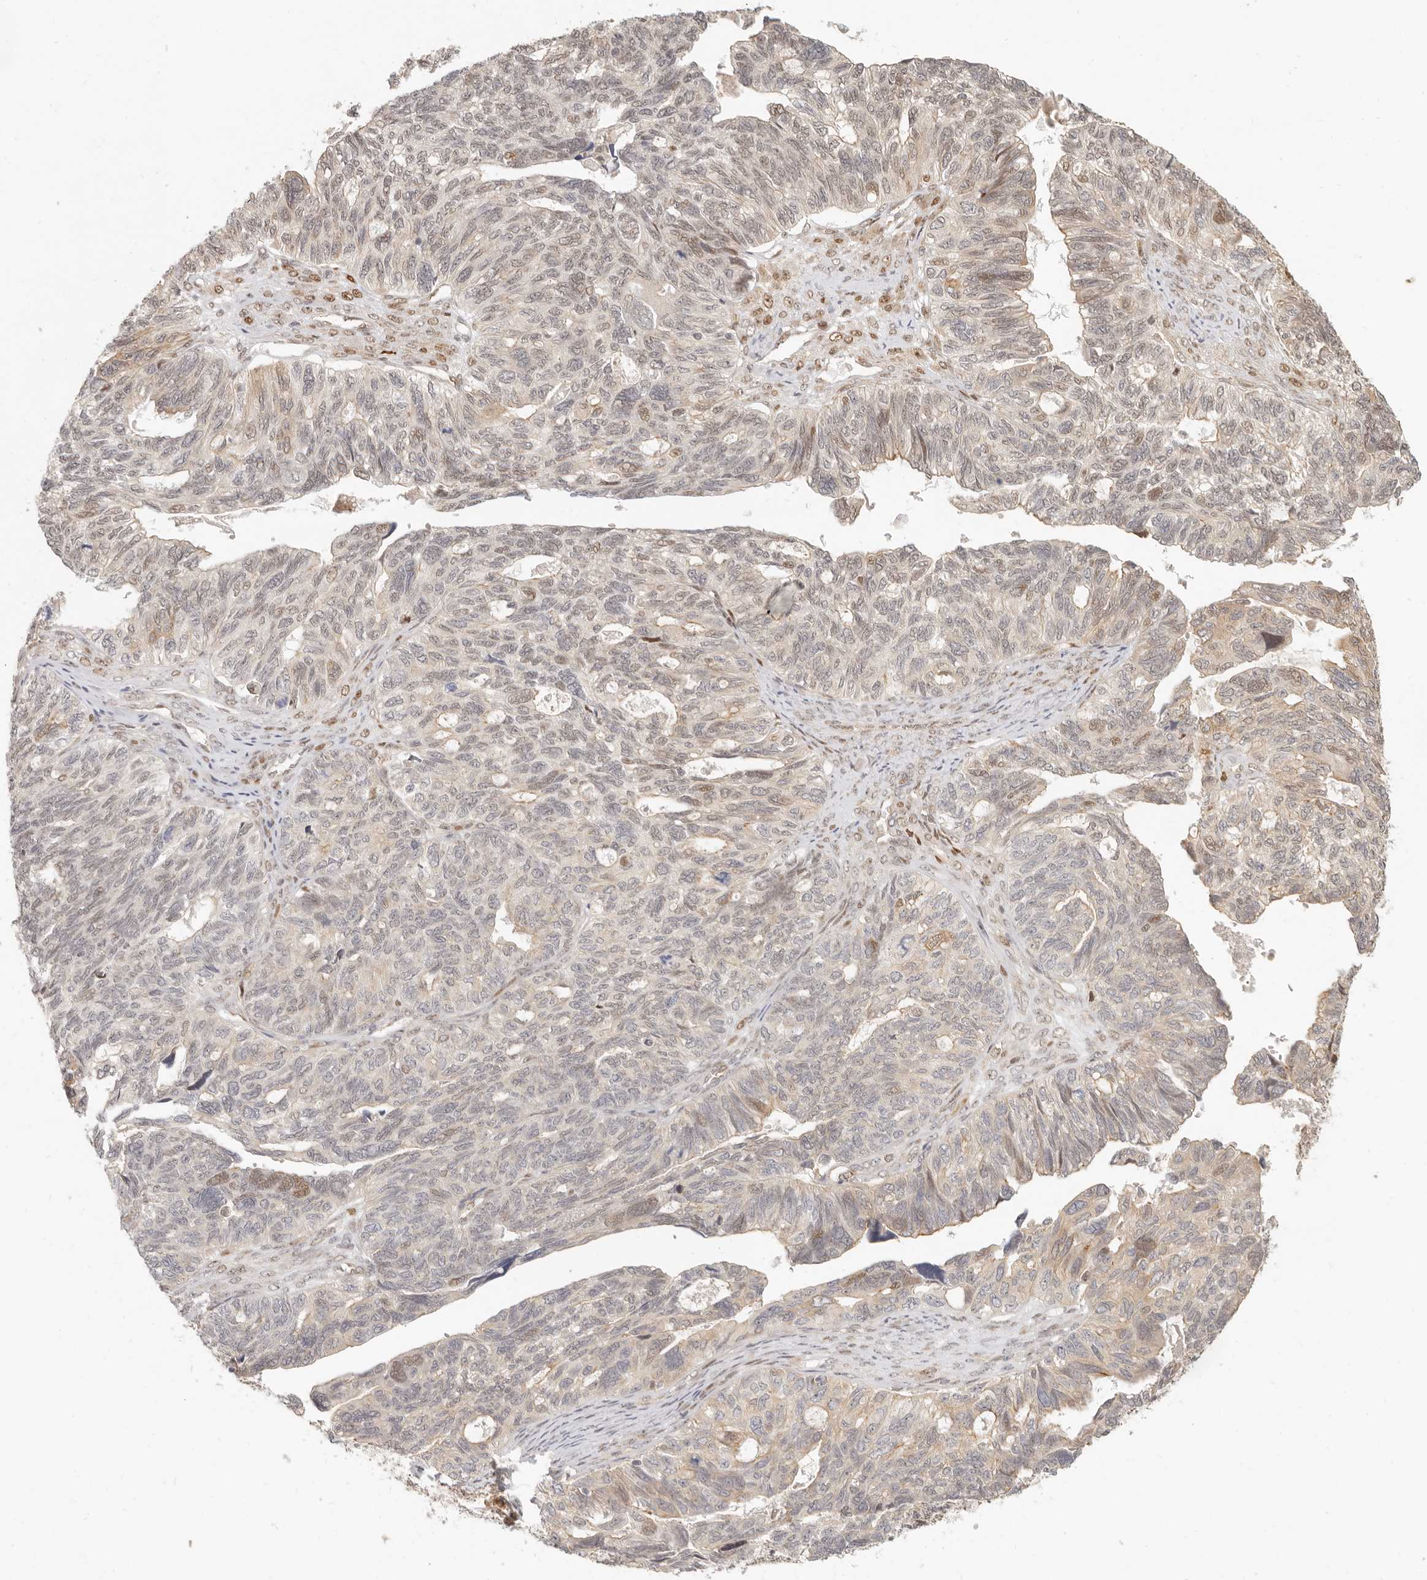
{"staining": {"intensity": "weak", "quantity": "<25%", "location": "cytoplasmic/membranous"}, "tissue": "ovarian cancer", "cell_type": "Tumor cells", "image_type": "cancer", "snomed": [{"axis": "morphology", "description": "Cystadenocarcinoma, serous, NOS"}, {"axis": "topography", "description": "Ovary"}], "caption": "The immunohistochemistry photomicrograph has no significant staining in tumor cells of ovarian cancer (serous cystadenocarcinoma) tissue.", "gene": "TUFT1", "patient": {"sex": "female", "age": 79}}